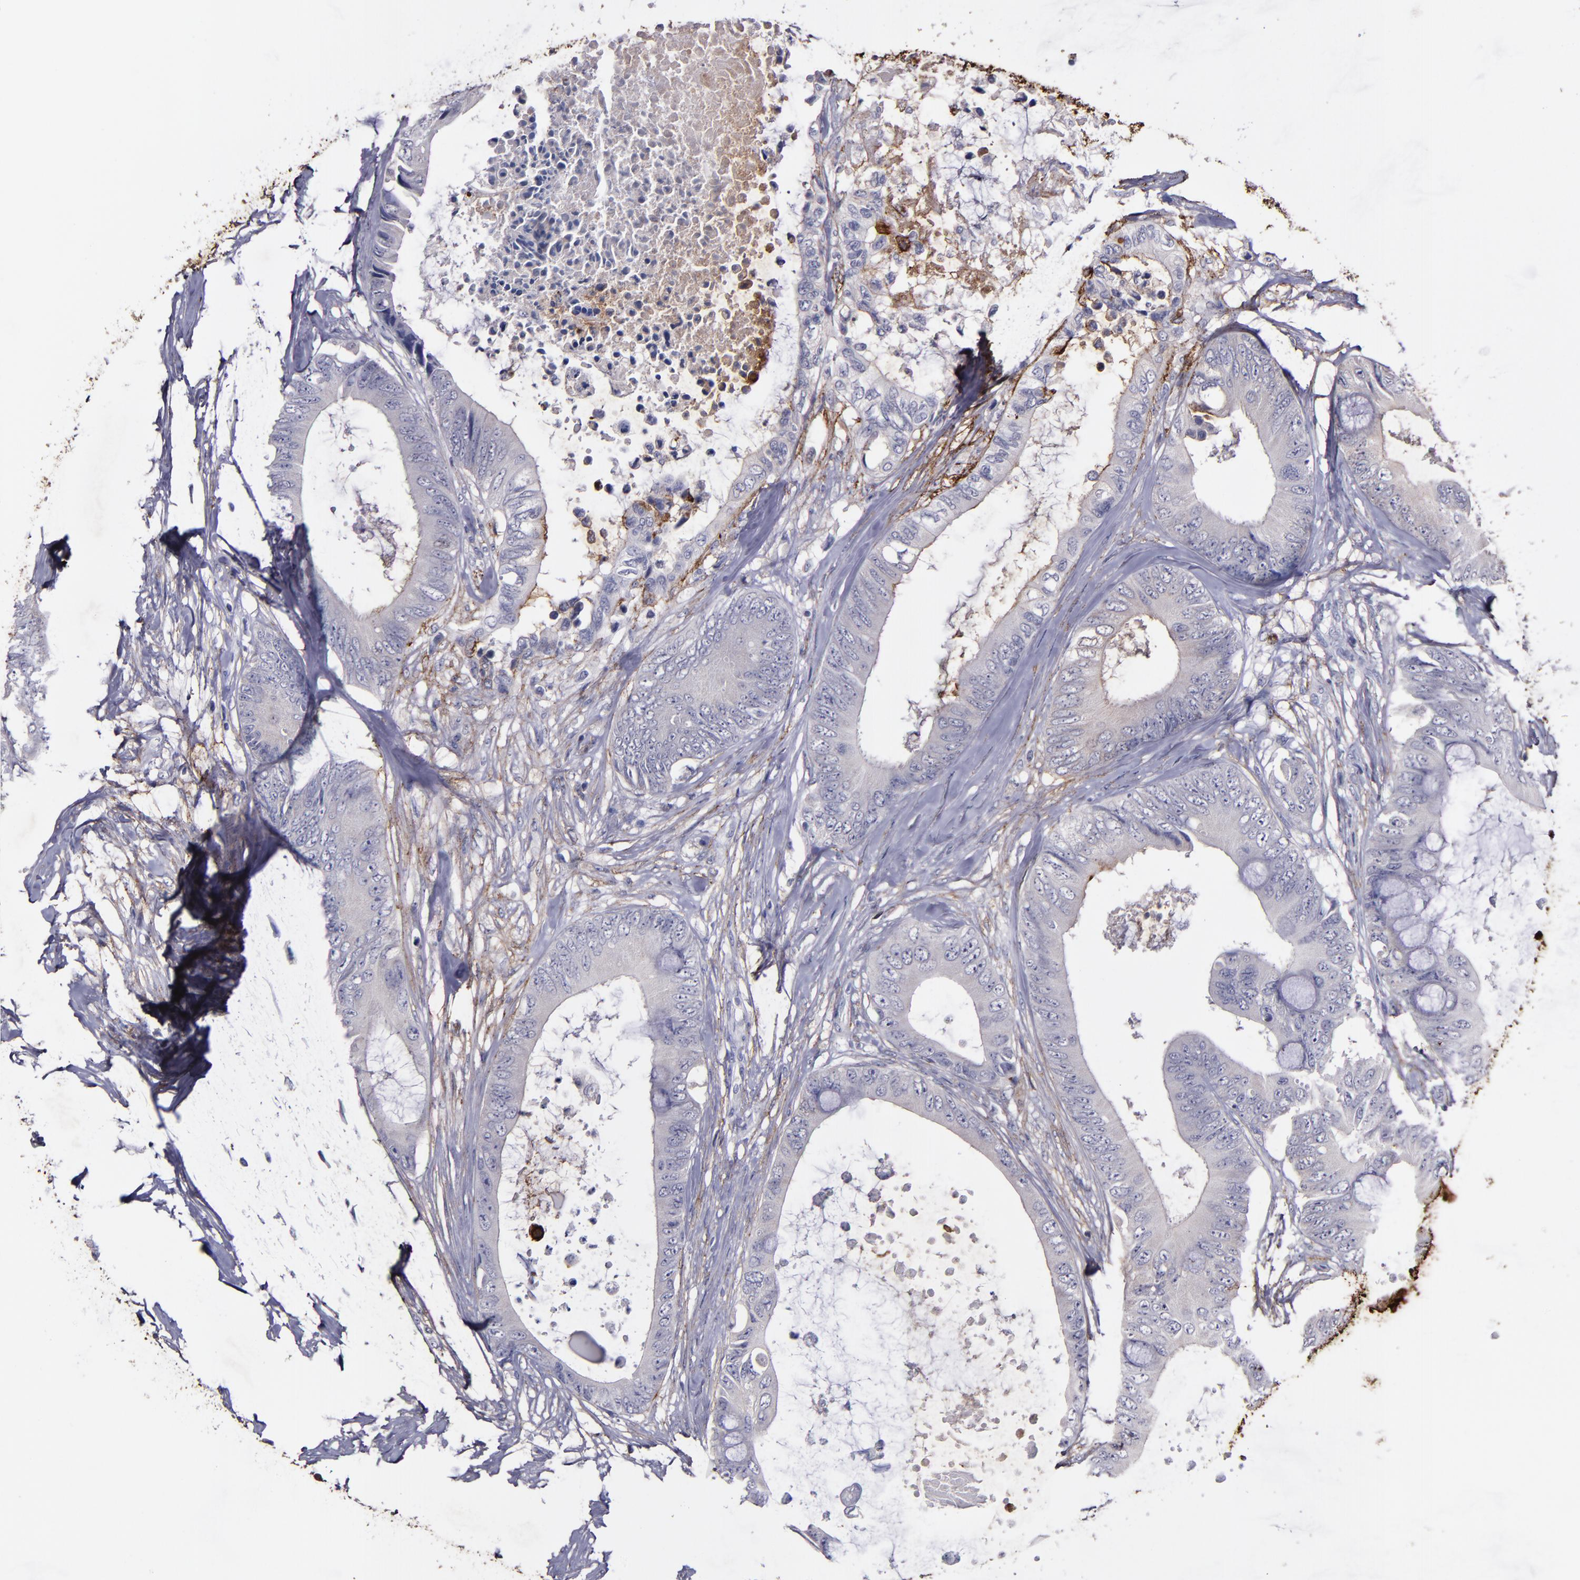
{"staining": {"intensity": "weak", "quantity": "<25%", "location": "cytoplasmic/membranous"}, "tissue": "colorectal cancer", "cell_type": "Tumor cells", "image_type": "cancer", "snomed": [{"axis": "morphology", "description": "Normal tissue, NOS"}, {"axis": "morphology", "description": "Adenocarcinoma, NOS"}, {"axis": "topography", "description": "Rectum"}, {"axis": "topography", "description": "Peripheral nerve tissue"}], "caption": "Tumor cells show no significant expression in colorectal cancer.", "gene": "MFGE8", "patient": {"sex": "female", "age": 77}}